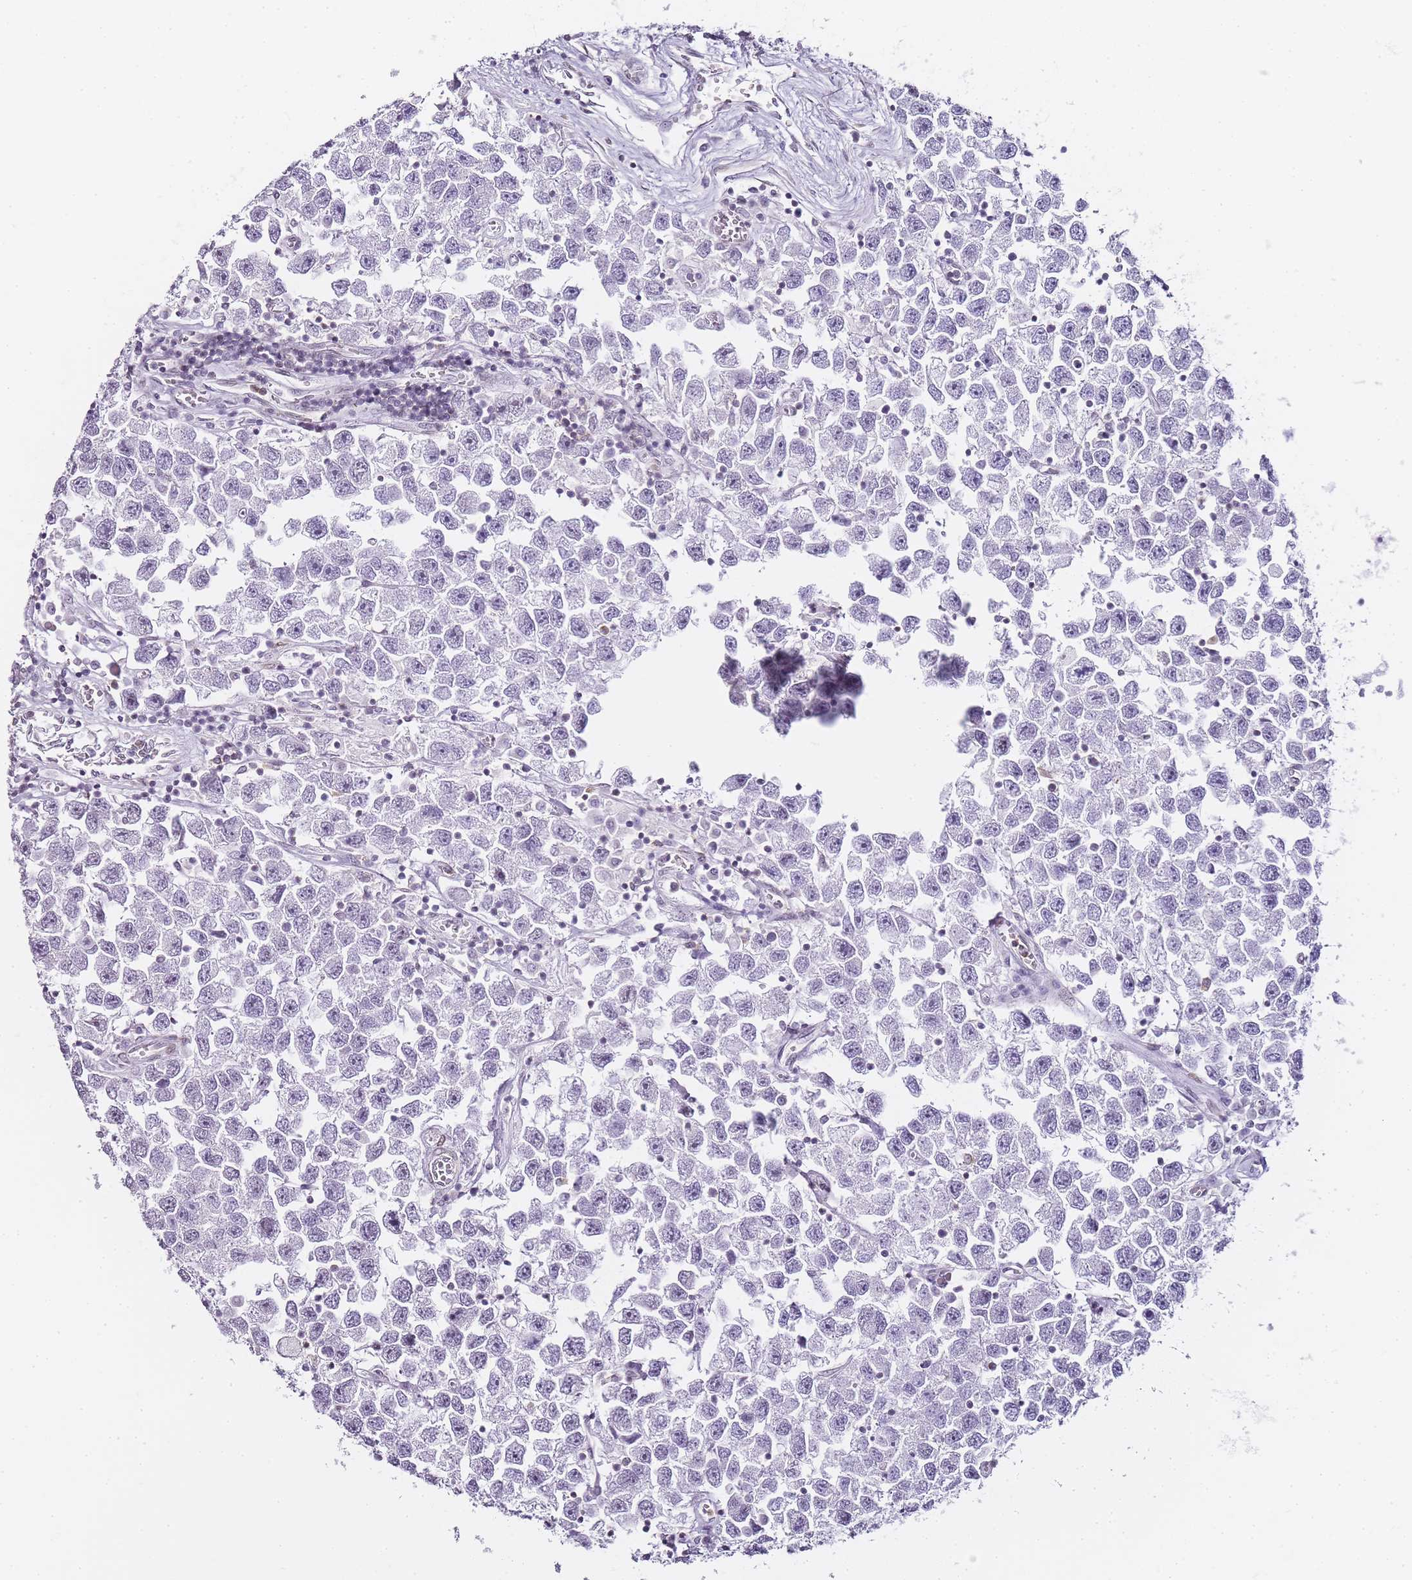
{"staining": {"intensity": "negative", "quantity": "none", "location": "none"}, "tissue": "testis cancer", "cell_type": "Tumor cells", "image_type": "cancer", "snomed": [{"axis": "morphology", "description": "Seminoma, NOS"}, {"axis": "topography", "description": "Testis"}], "caption": "High magnification brightfield microscopy of seminoma (testis) stained with DAB (brown) and counterstained with hematoxylin (blue): tumor cells show no significant staining.", "gene": "JAKMIP1", "patient": {"sex": "male", "age": 26}}